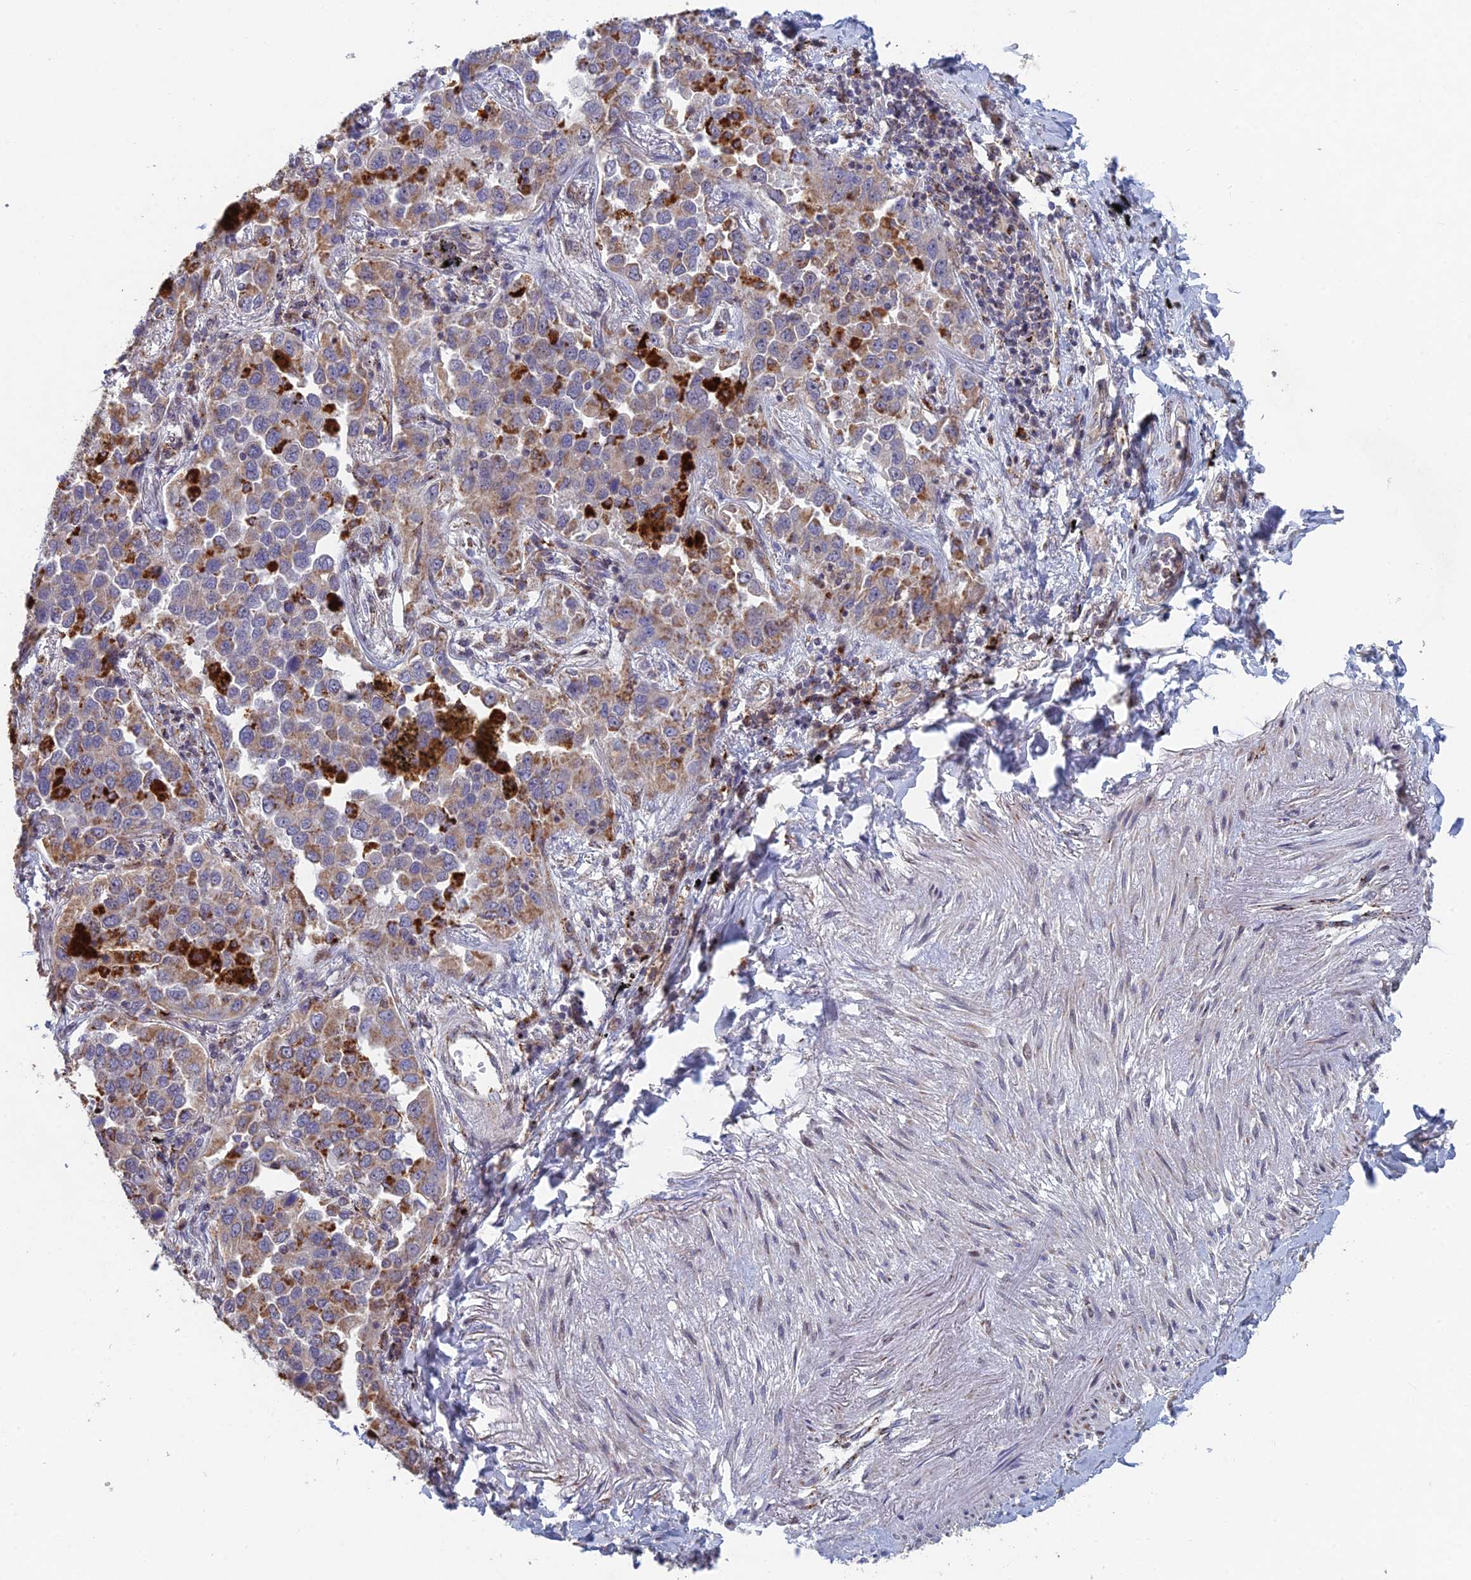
{"staining": {"intensity": "moderate", "quantity": ">75%", "location": "cytoplasmic/membranous"}, "tissue": "lung cancer", "cell_type": "Tumor cells", "image_type": "cancer", "snomed": [{"axis": "morphology", "description": "Adenocarcinoma, NOS"}, {"axis": "topography", "description": "Lung"}], "caption": "IHC of lung adenocarcinoma reveals medium levels of moderate cytoplasmic/membranous positivity in approximately >75% of tumor cells. The staining was performed using DAB, with brown indicating positive protein expression. Nuclei are stained blue with hematoxylin.", "gene": "FOXS1", "patient": {"sex": "male", "age": 67}}